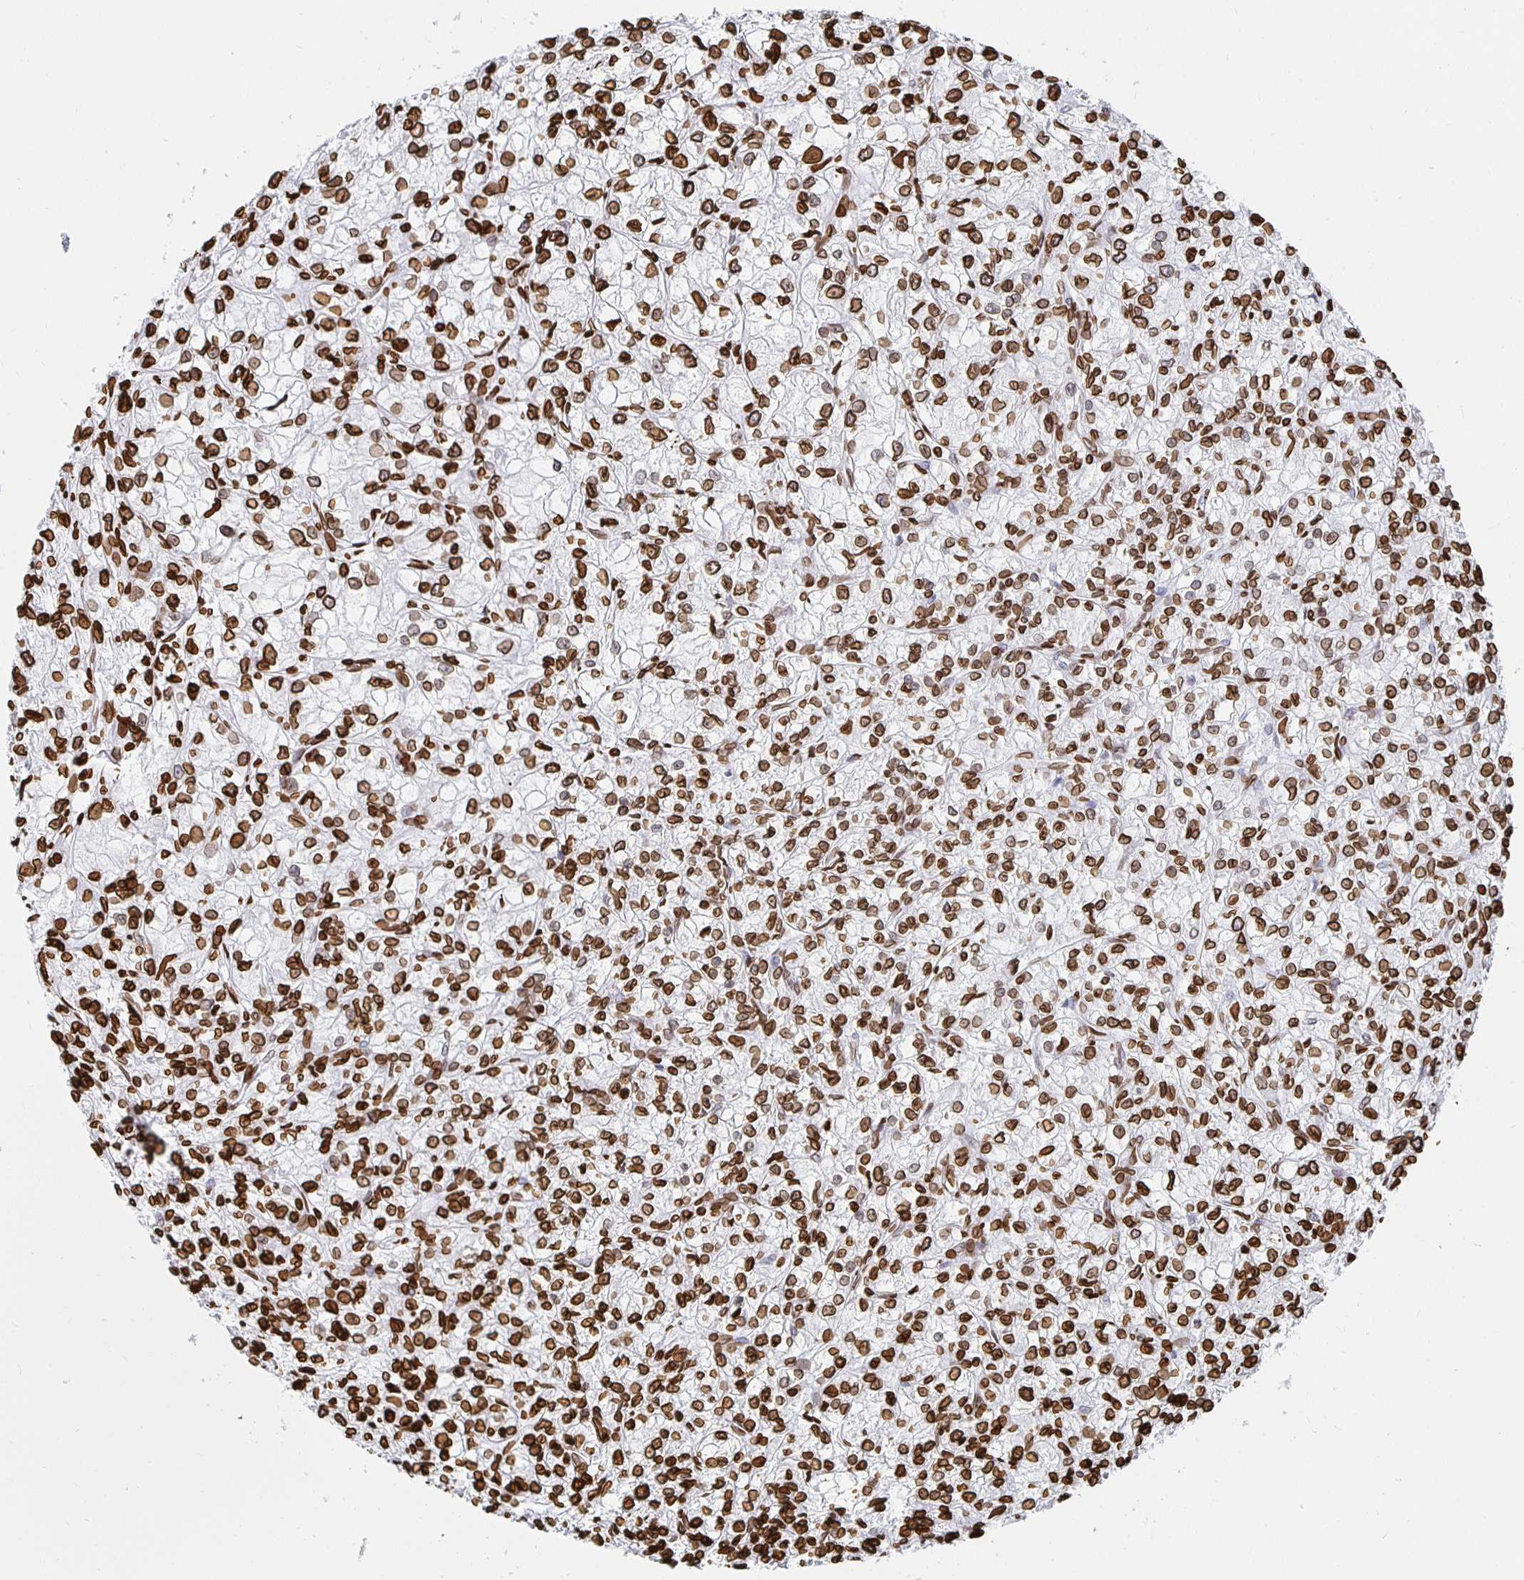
{"staining": {"intensity": "strong", "quantity": ">75%", "location": "cytoplasmic/membranous,nuclear"}, "tissue": "renal cancer", "cell_type": "Tumor cells", "image_type": "cancer", "snomed": [{"axis": "morphology", "description": "Adenocarcinoma, NOS"}, {"axis": "topography", "description": "Kidney"}], "caption": "Adenocarcinoma (renal) was stained to show a protein in brown. There is high levels of strong cytoplasmic/membranous and nuclear positivity in about >75% of tumor cells.", "gene": "LMNB1", "patient": {"sex": "female", "age": 59}}